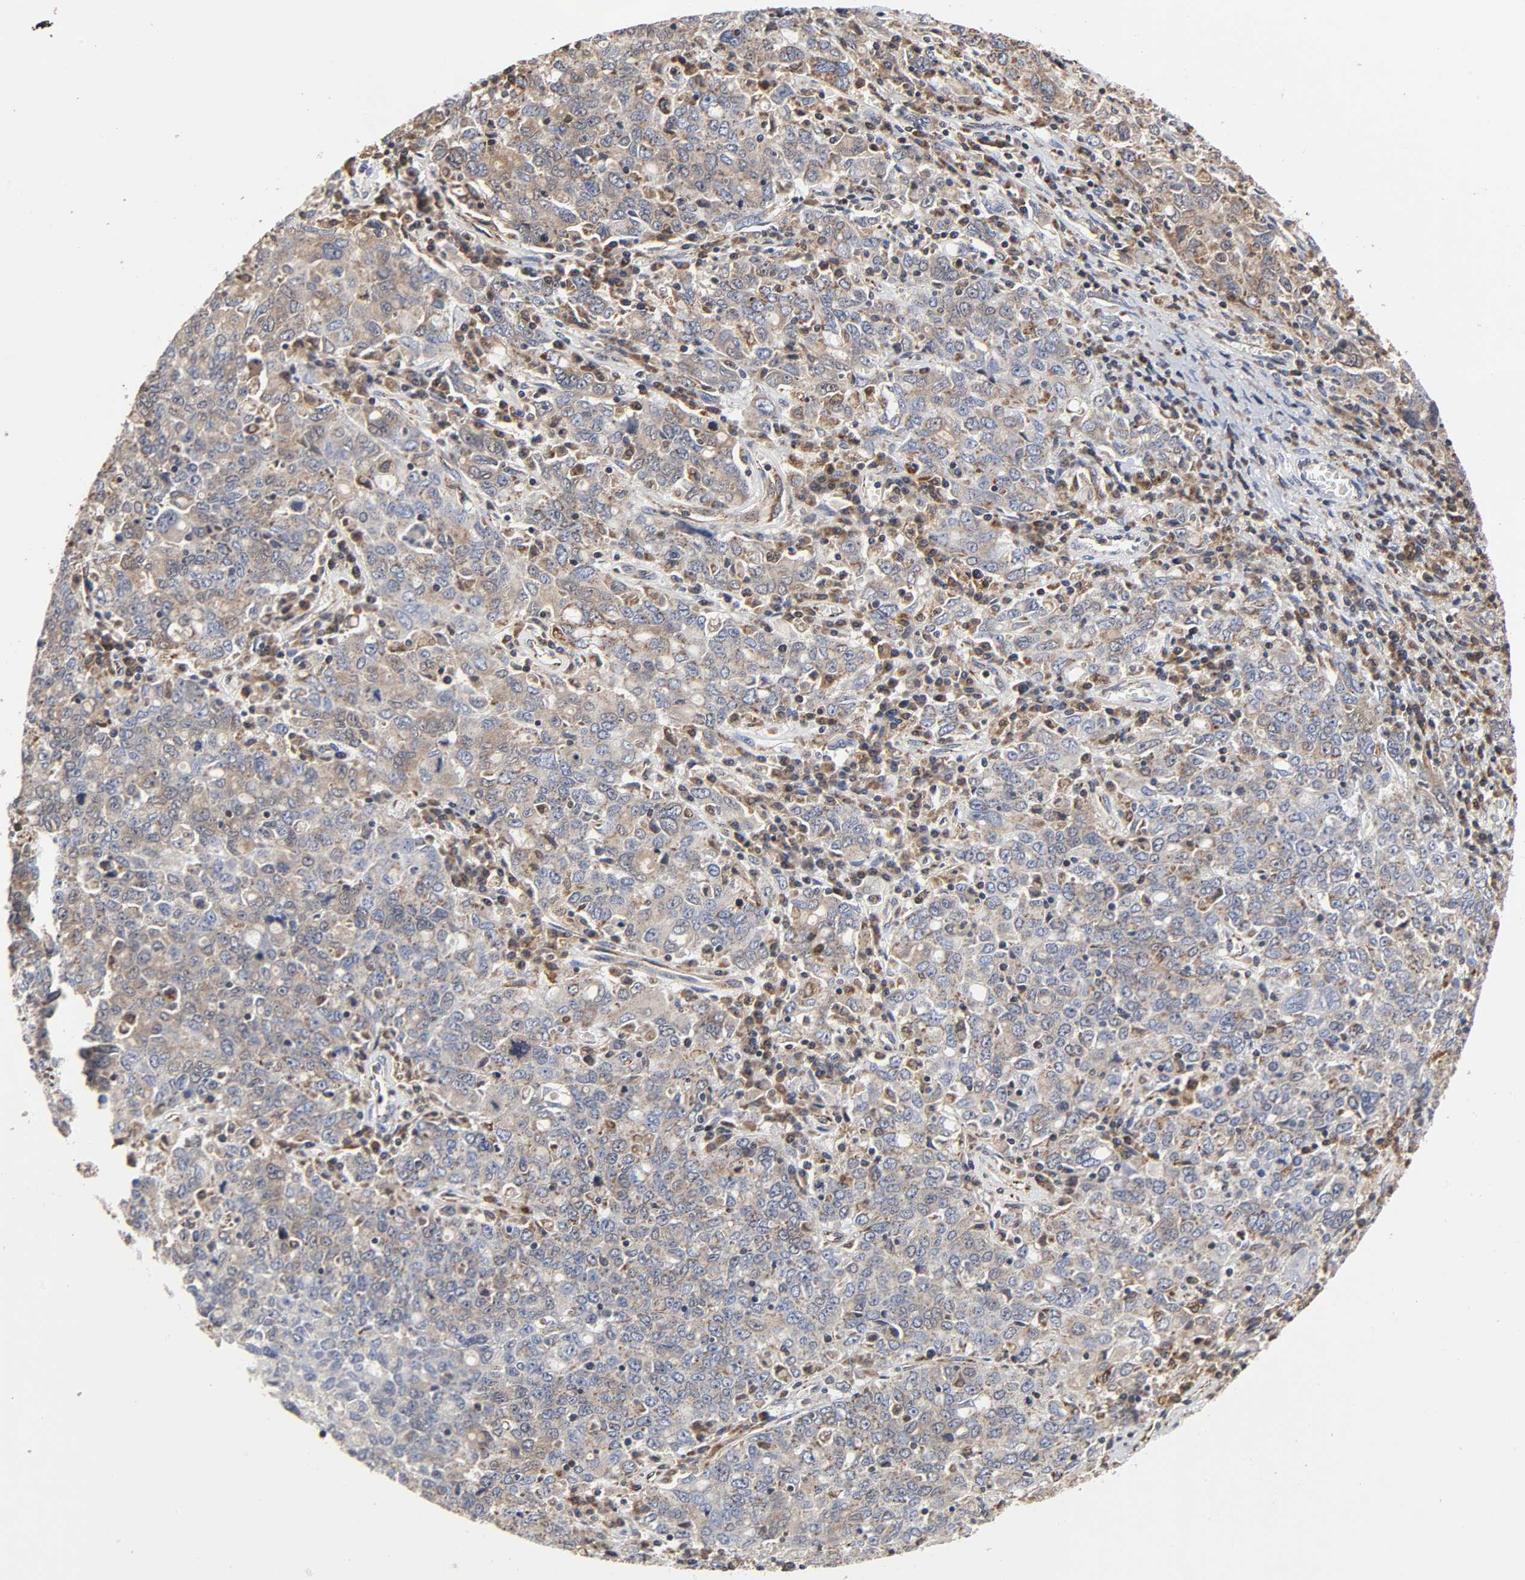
{"staining": {"intensity": "moderate", "quantity": ">75%", "location": "cytoplasmic/membranous"}, "tissue": "ovarian cancer", "cell_type": "Tumor cells", "image_type": "cancer", "snomed": [{"axis": "morphology", "description": "Carcinoma, endometroid"}, {"axis": "topography", "description": "Ovary"}], "caption": "Immunohistochemical staining of ovarian cancer (endometroid carcinoma) shows medium levels of moderate cytoplasmic/membranous positivity in about >75% of tumor cells.", "gene": "COX6B1", "patient": {"sex": "female", "age": 62}}